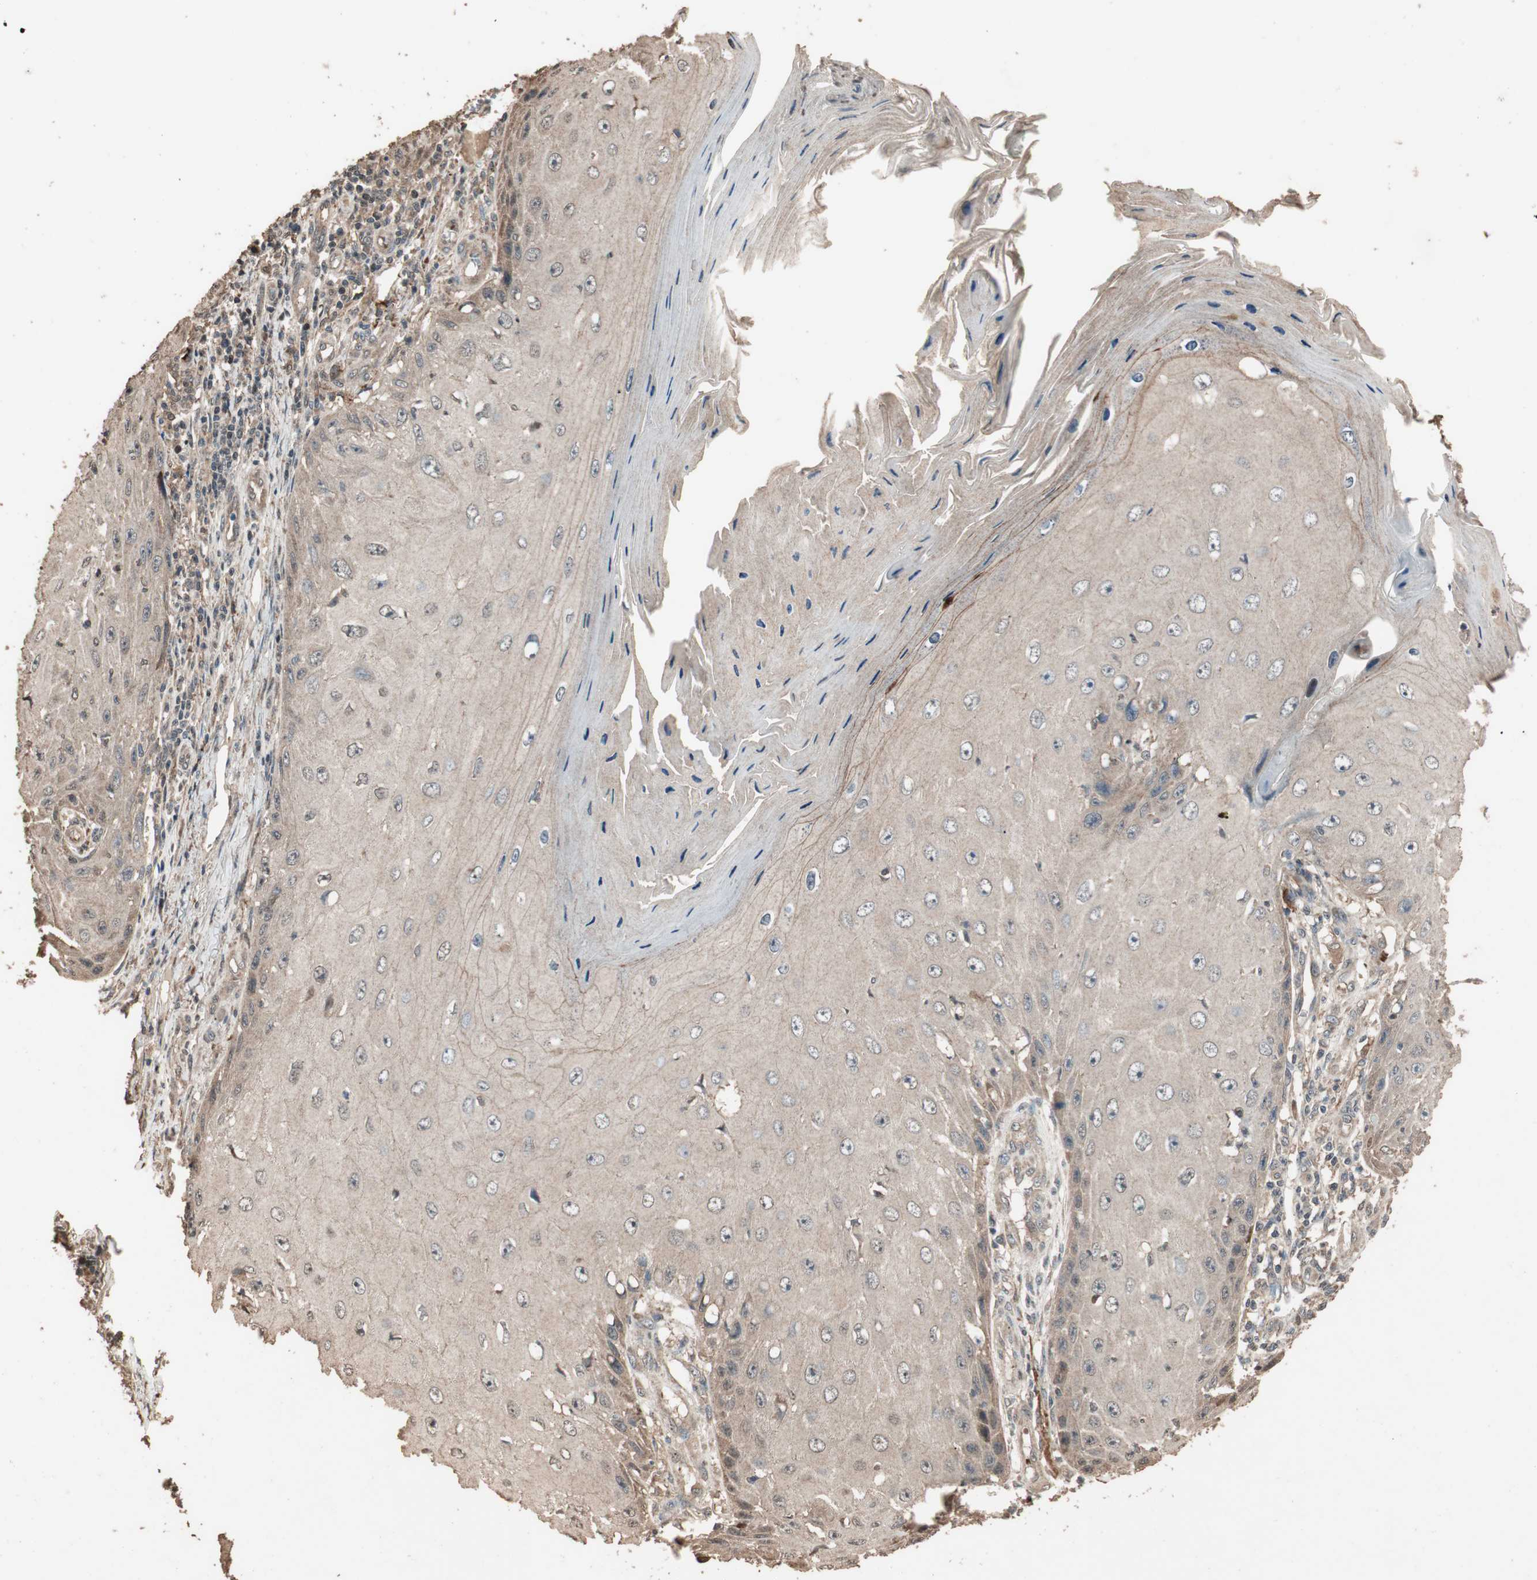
{"staining": {"intensity": "weak", "quantity": ">75%", "location": "cytoplasmic/membranous"}, "tissue": "skin cancer", "cell_type": "Tumor cells", "image_type": "cancer", "snomed": [{"axis": "morphology", "description": "Squamous cell carcinoma, NOS"}, {"axis": "topography", "description": "Skin"}], "caption": "Immunohistochemical staining of human skin cancer (squamous cell carcinoma) reveals low levels of weak cytoplasmic/membranous protein positivity in about >75% of tumor cells.", "gene": "USP20", "patient": {"sex": "female", "age": 73}}